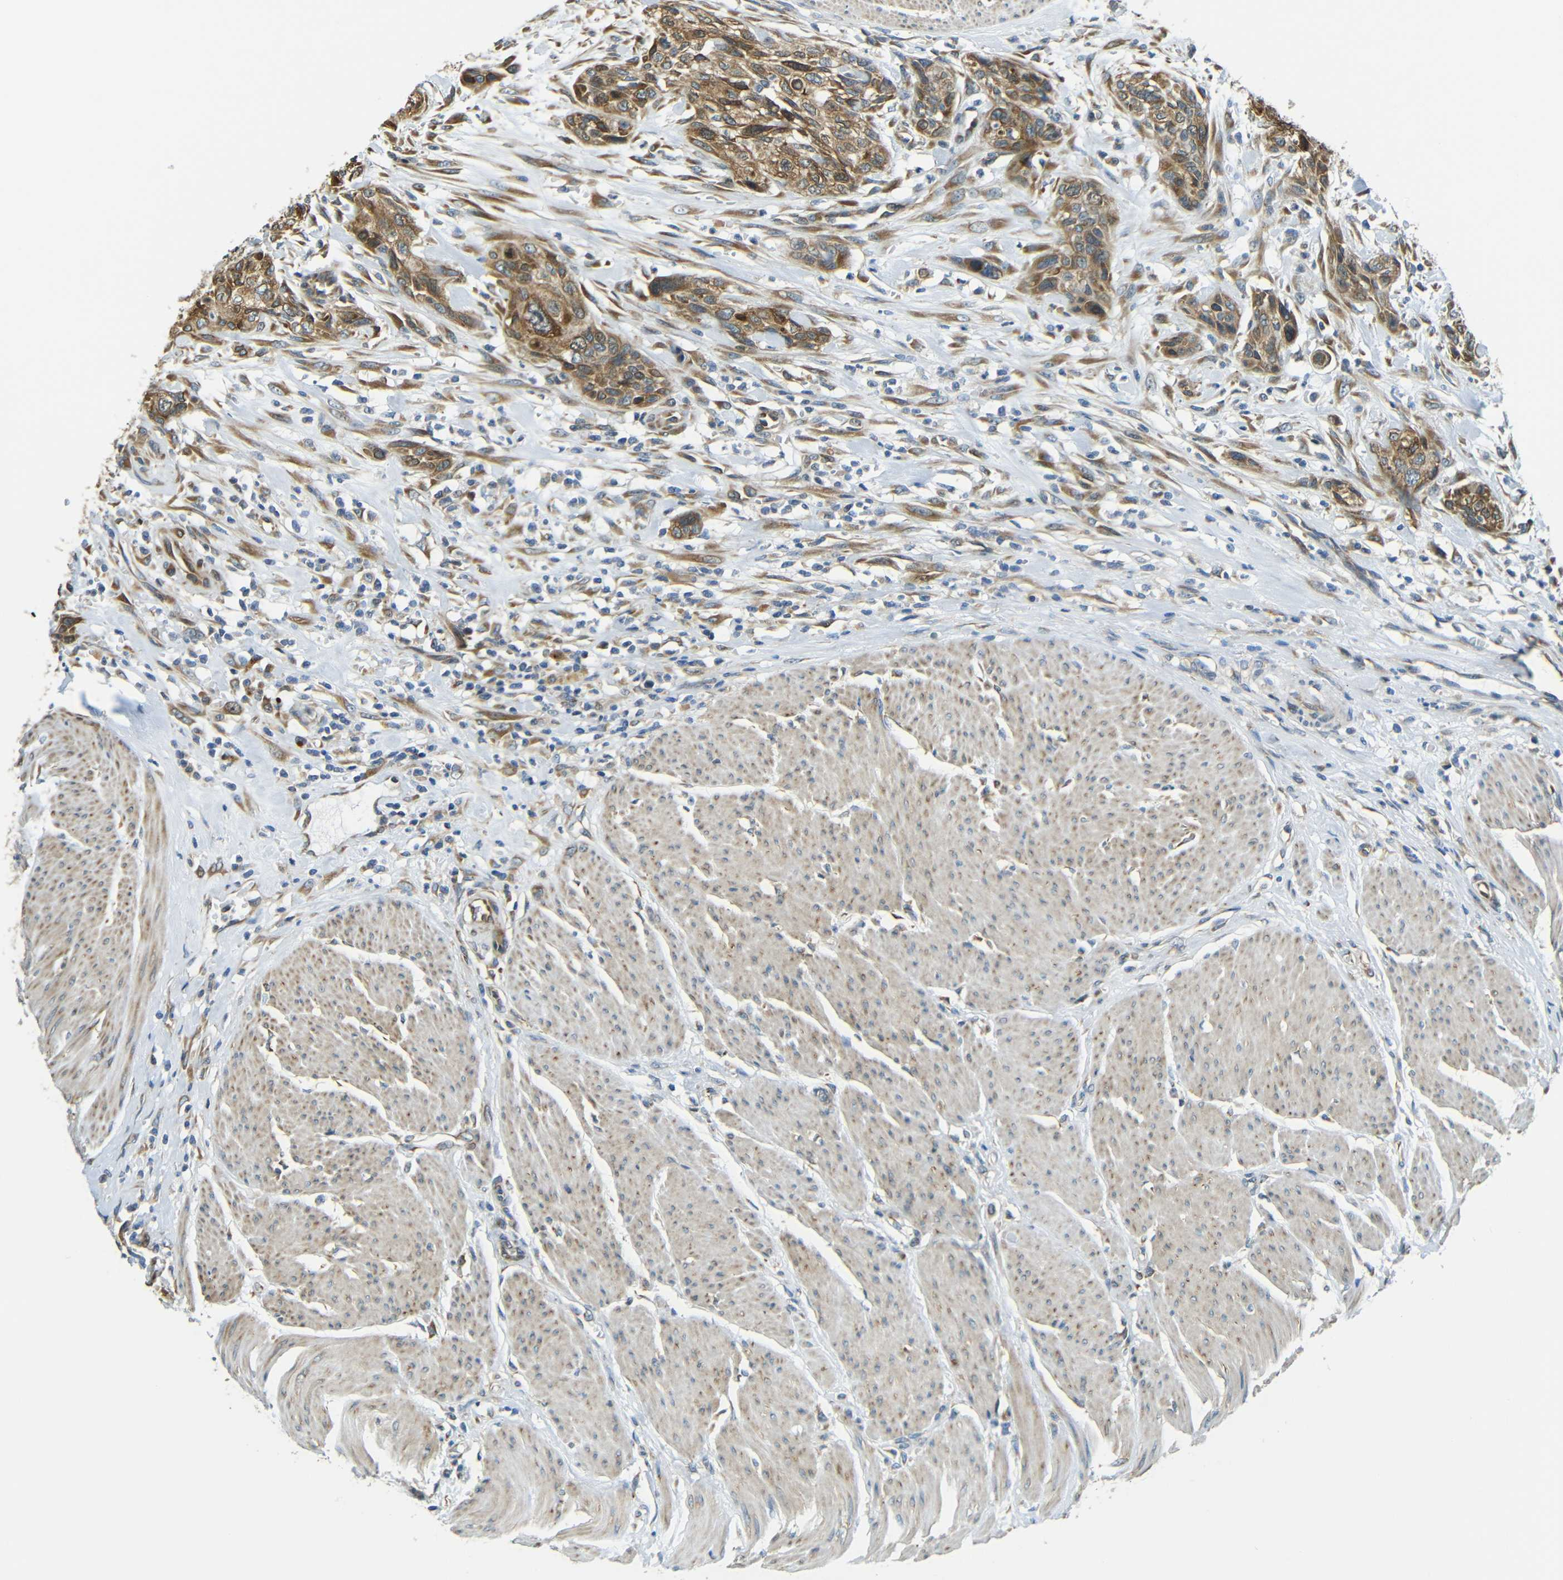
{"staining": {"intensity": "moderate", "quantity": ">75%", "location": "cytoplasmic/membranous"}, "tissue": "urothelial cancer", "cell_type": "Tumor cells", "image_type": "cancer", "snomed": [{"axis": "morphology", "description": "Urothelial carcinoma, High grade"}, {"axis": "topography", "description": "Urinary bladder"}], "caption": "Human urothelial carcinoma (high-grade) stained for a protein (brown) exhibits moderate cytoplasmic/membranous positive positivity in approximately >75% of tumor cells.", "gene": "VAPB", "patient": {"sex": "male", "age": 35}}